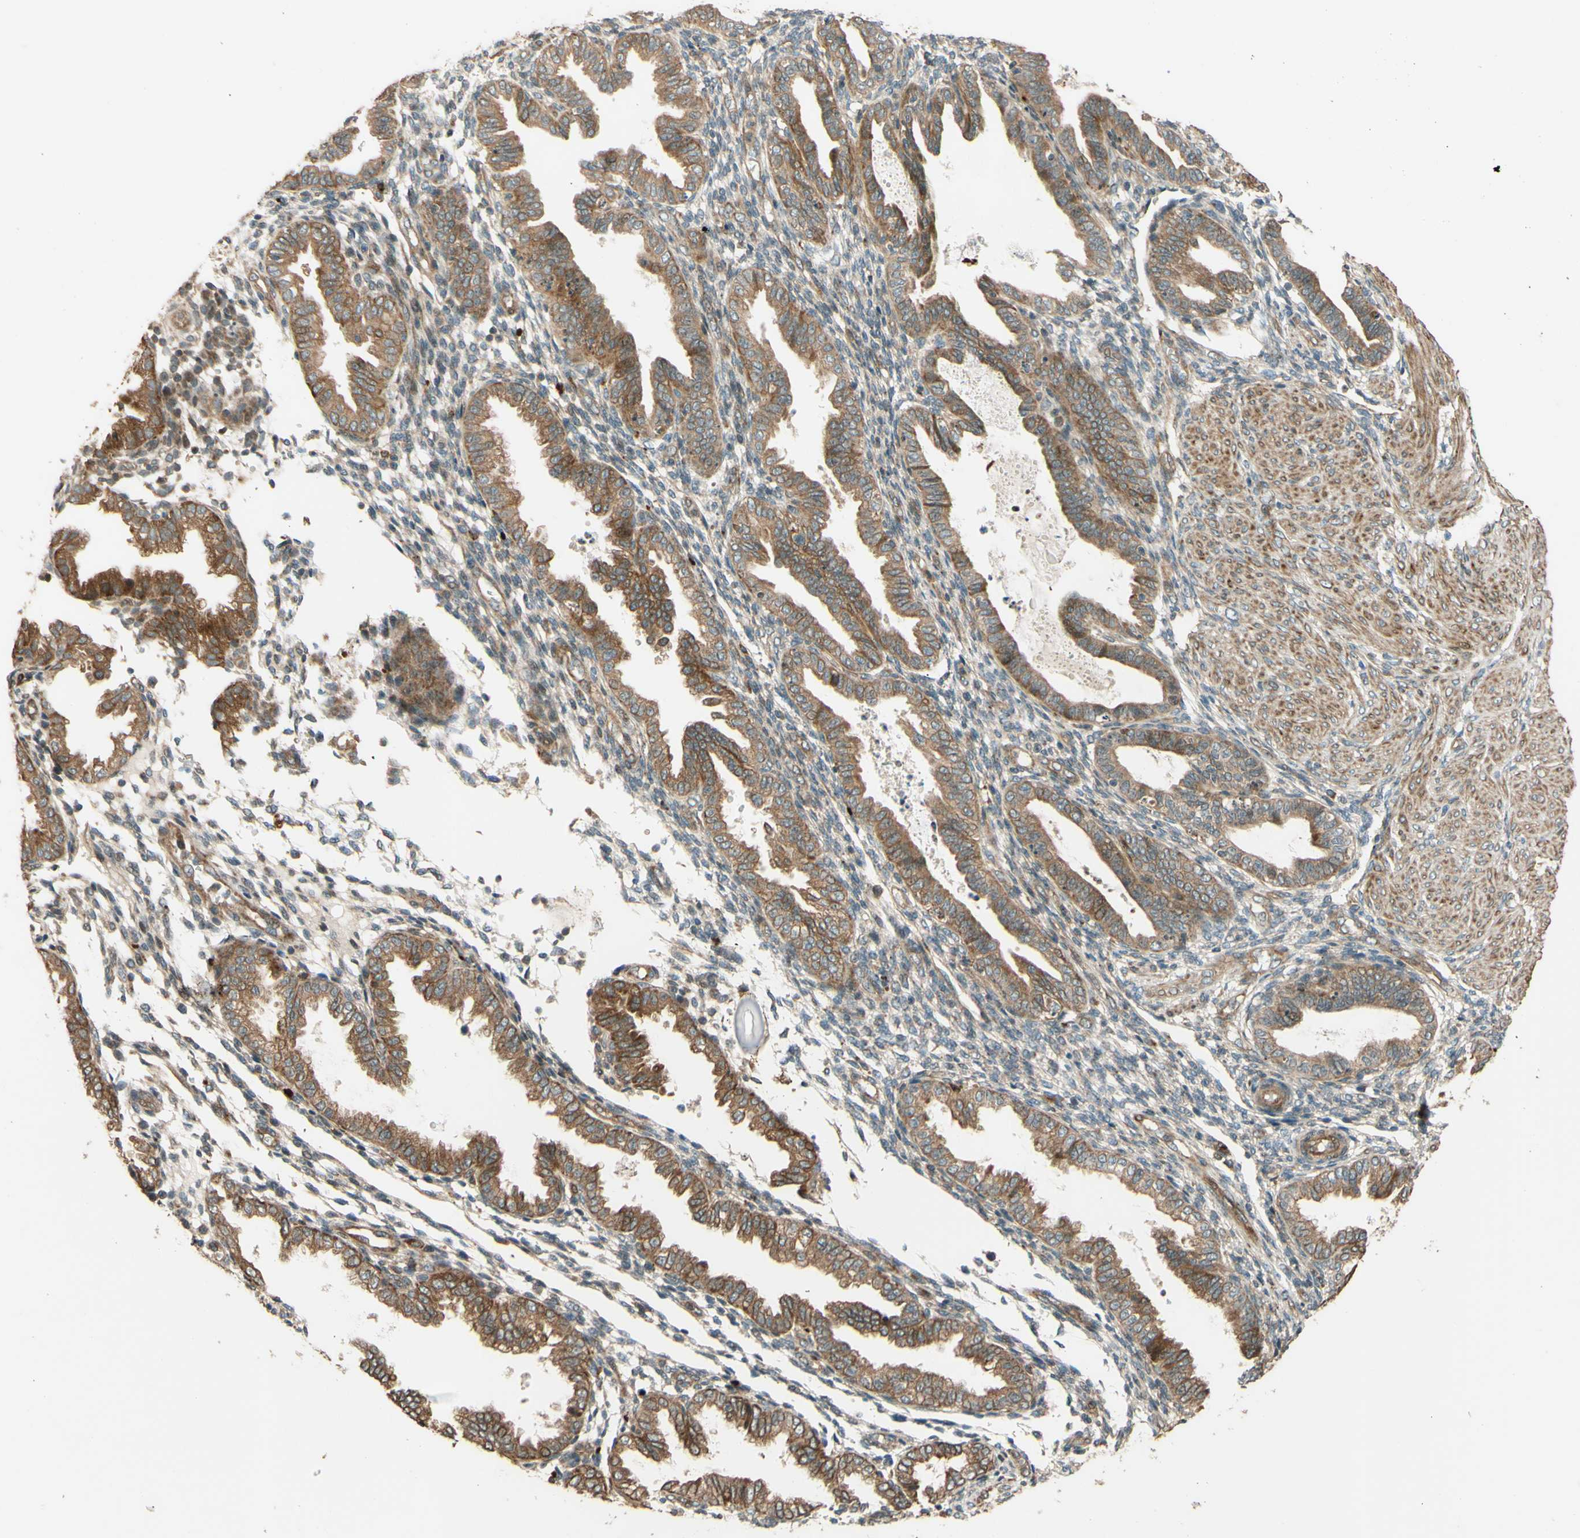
{"staining": {"intensity": "weak", "quantity": ">75%", "location": "cytoplasmic/membranous"}, "tissue": "endometrium", "cell_type": "Cells in endometrial stroma", "image_type": "normal", "snomed": [{"axis": "morphology", "description": "Normal tissue, NOS"}, {"axis": "topography", "description": "Endometrium"}], "caption": "Cells in endometrial stroma display low levels of weak cytoplasmic/membranous staining in about >75% of cells in benign endometrium.", "gene": "RNF19A", "patient": {"sex": "female", "age": 33}}